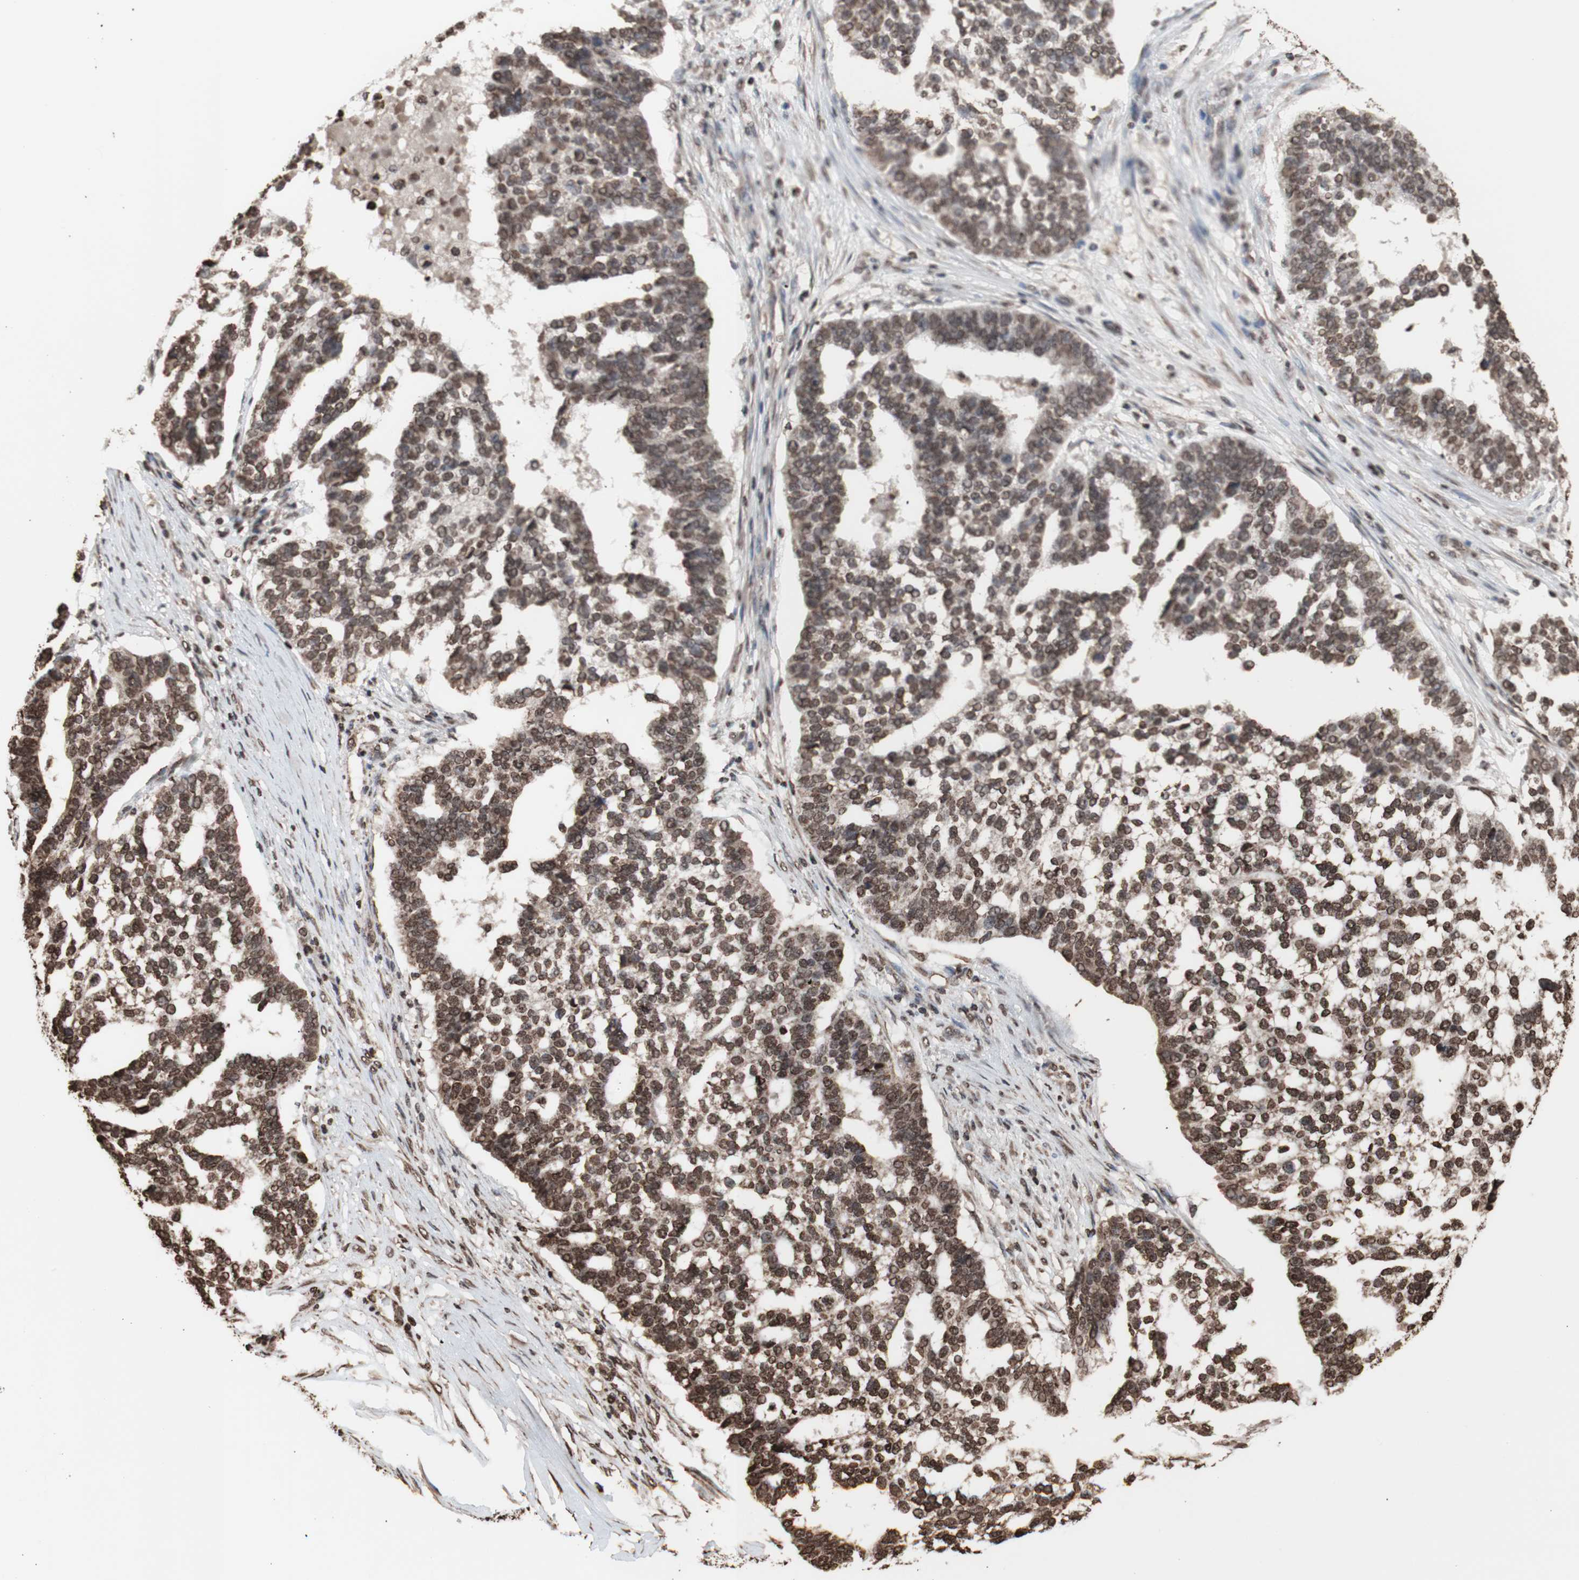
{"staining": {"intensity": "moderate", "quantity": ">75%", "location": "nuclear"}, "tissue": "ovarian cancer", "cell_type": "Tumor cells", "image_type": "cancer", "snomed": [{"axis": "morphology", "description": "Cystadenocarcinoma, serous, NOS"}, {"axis": "topography", "description": "Ovary"}], "caption": "Ovarian serous cystadenocarcinoma was stained to show a protein in brown. There is medium levels of moderate nuclear positivity in approximately >75% of tumor cells.", "gene": "SNAI2", "patient": {"sex": "female", "age": 59}}